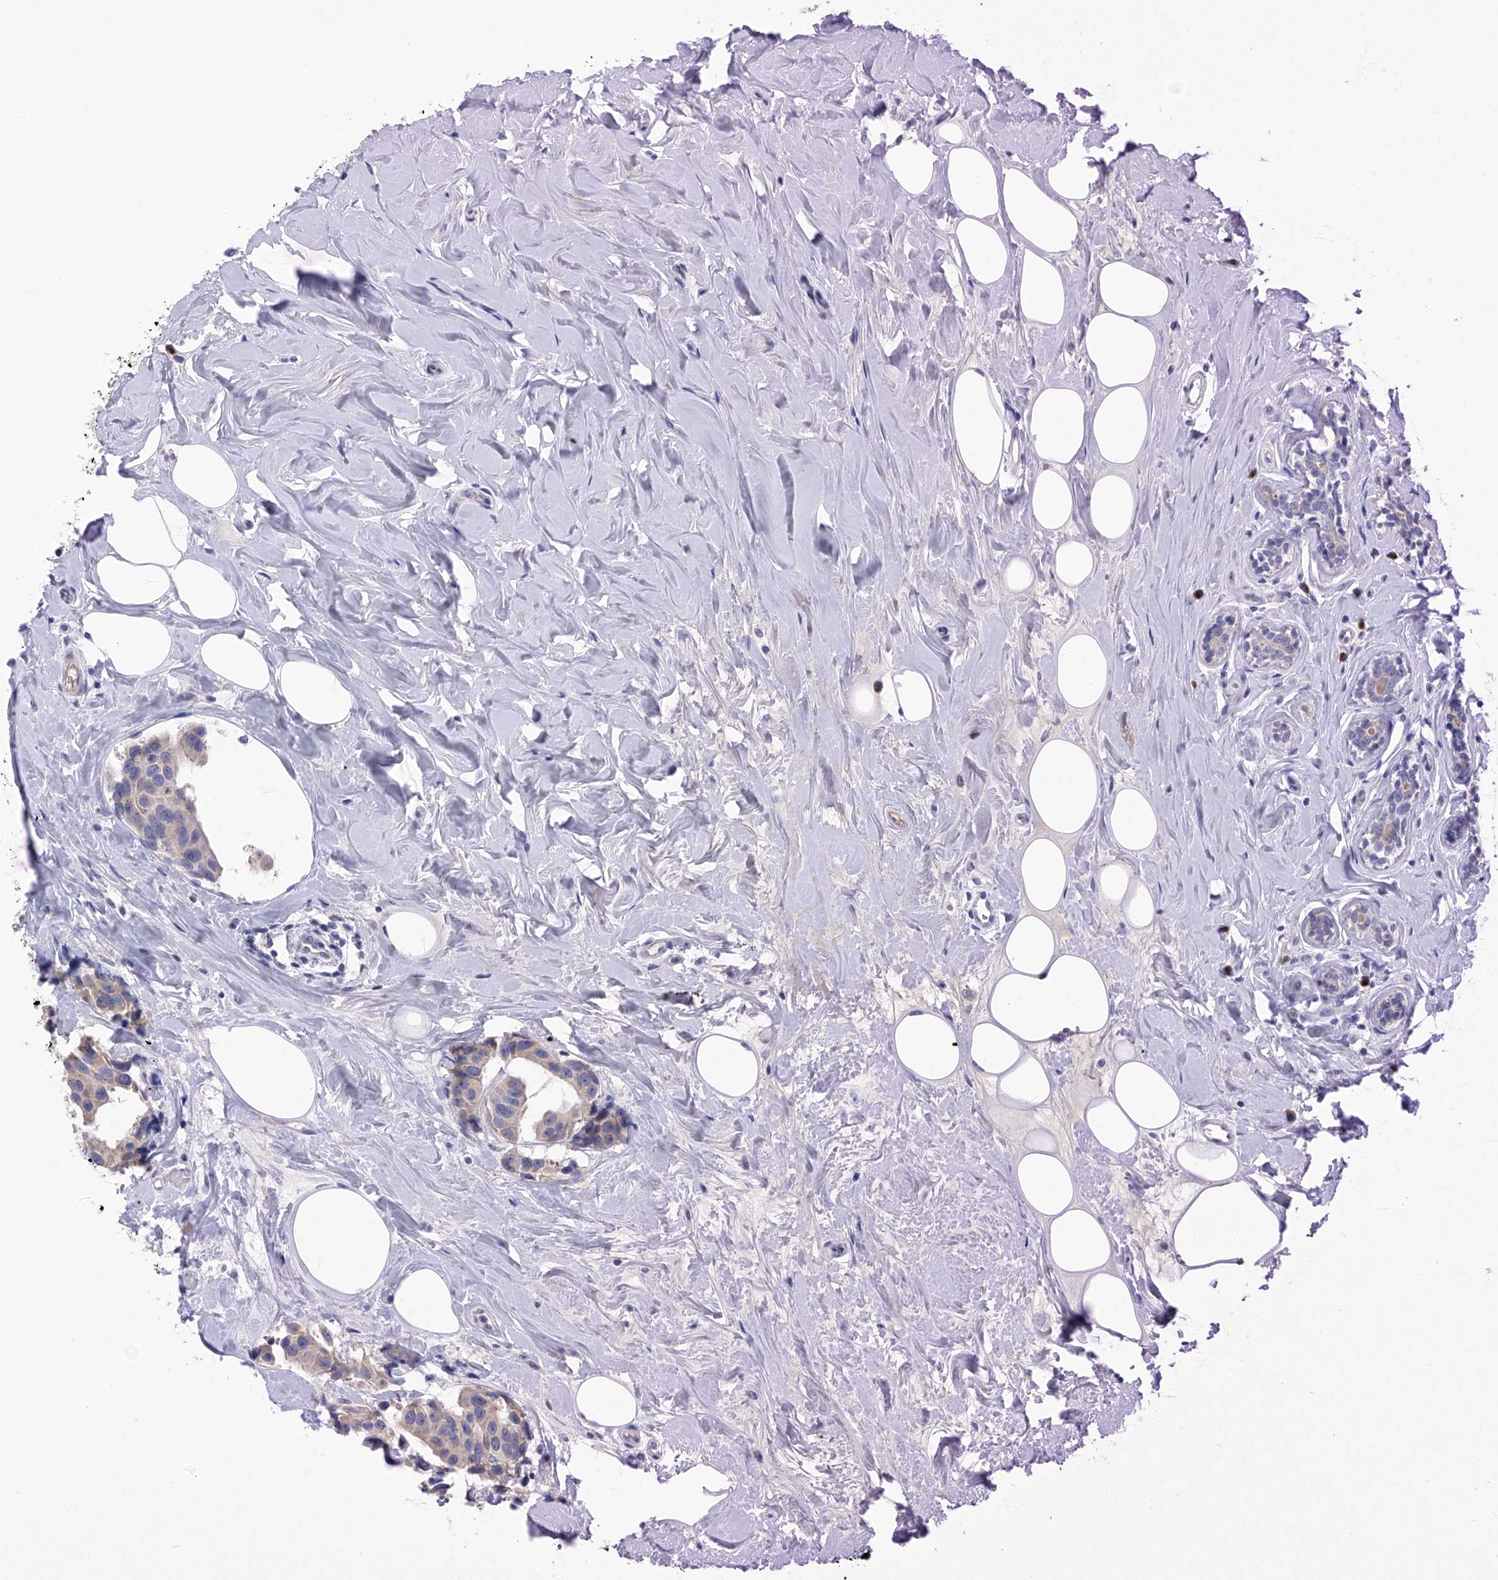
{"staining": {"intensity": "weak", "quantity": "25%-75%", "location": "cytoplasmic/membranous"}, "tissue": "breast cancer", "cell_type": "Tumor cells", "image_type": "cancer", "snomed": [{"axis": "morphology", "description": "Normal tissue, NOS"}, {"axis": "morphology", "description": "Duct carcinoma"}, {"axis": "topography", "description": "Breast"}], "caption": "A micrograph showing weak cytoplasmic/membranous positivity in approximately 25%-75% of tumor cells in breast cancer, as visualized by brown immunohistochemical staining.", "gene": "SLCO4A1", "patient": {"sex": "female", "age": 39}}